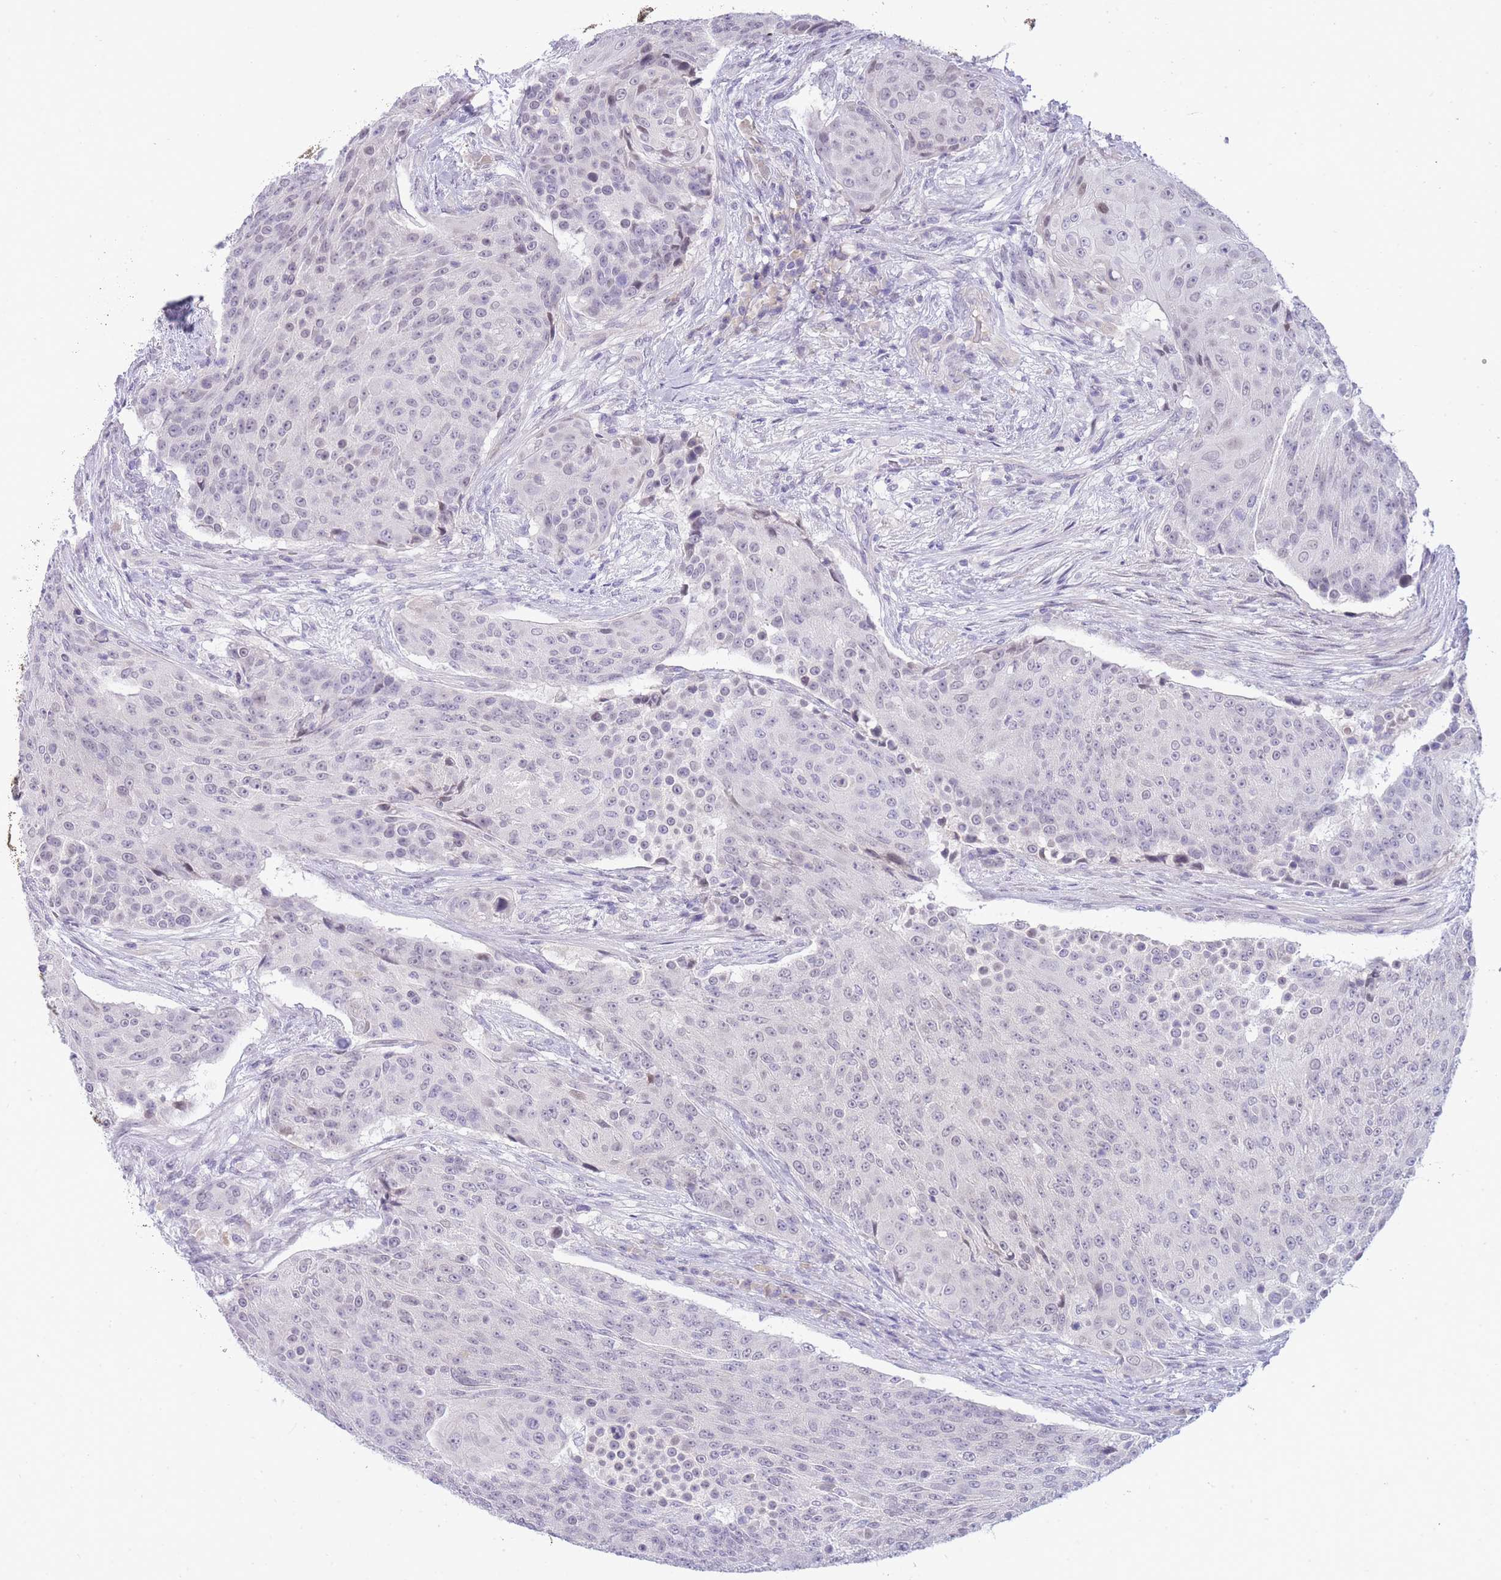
{"staining": {"intensity": "weak", "quantity": "25%-75%", "location": "nuclear"}, "tissue": "urothelial cancer", "cell_type": "Tumor cells", "image_type": "cancer", "snomed": [{"axis": "morphology", "description": "Urothelial carcinoma, High grade"}, {"axis": "topography", "description": "Urinary bladder"}], "caption": "High-grade urothelial carcinoma stained with a protein marker shows weak staining in tumor cells.", "gene": "PRR23B", "patient": {"sex": "female", "age": 63}}